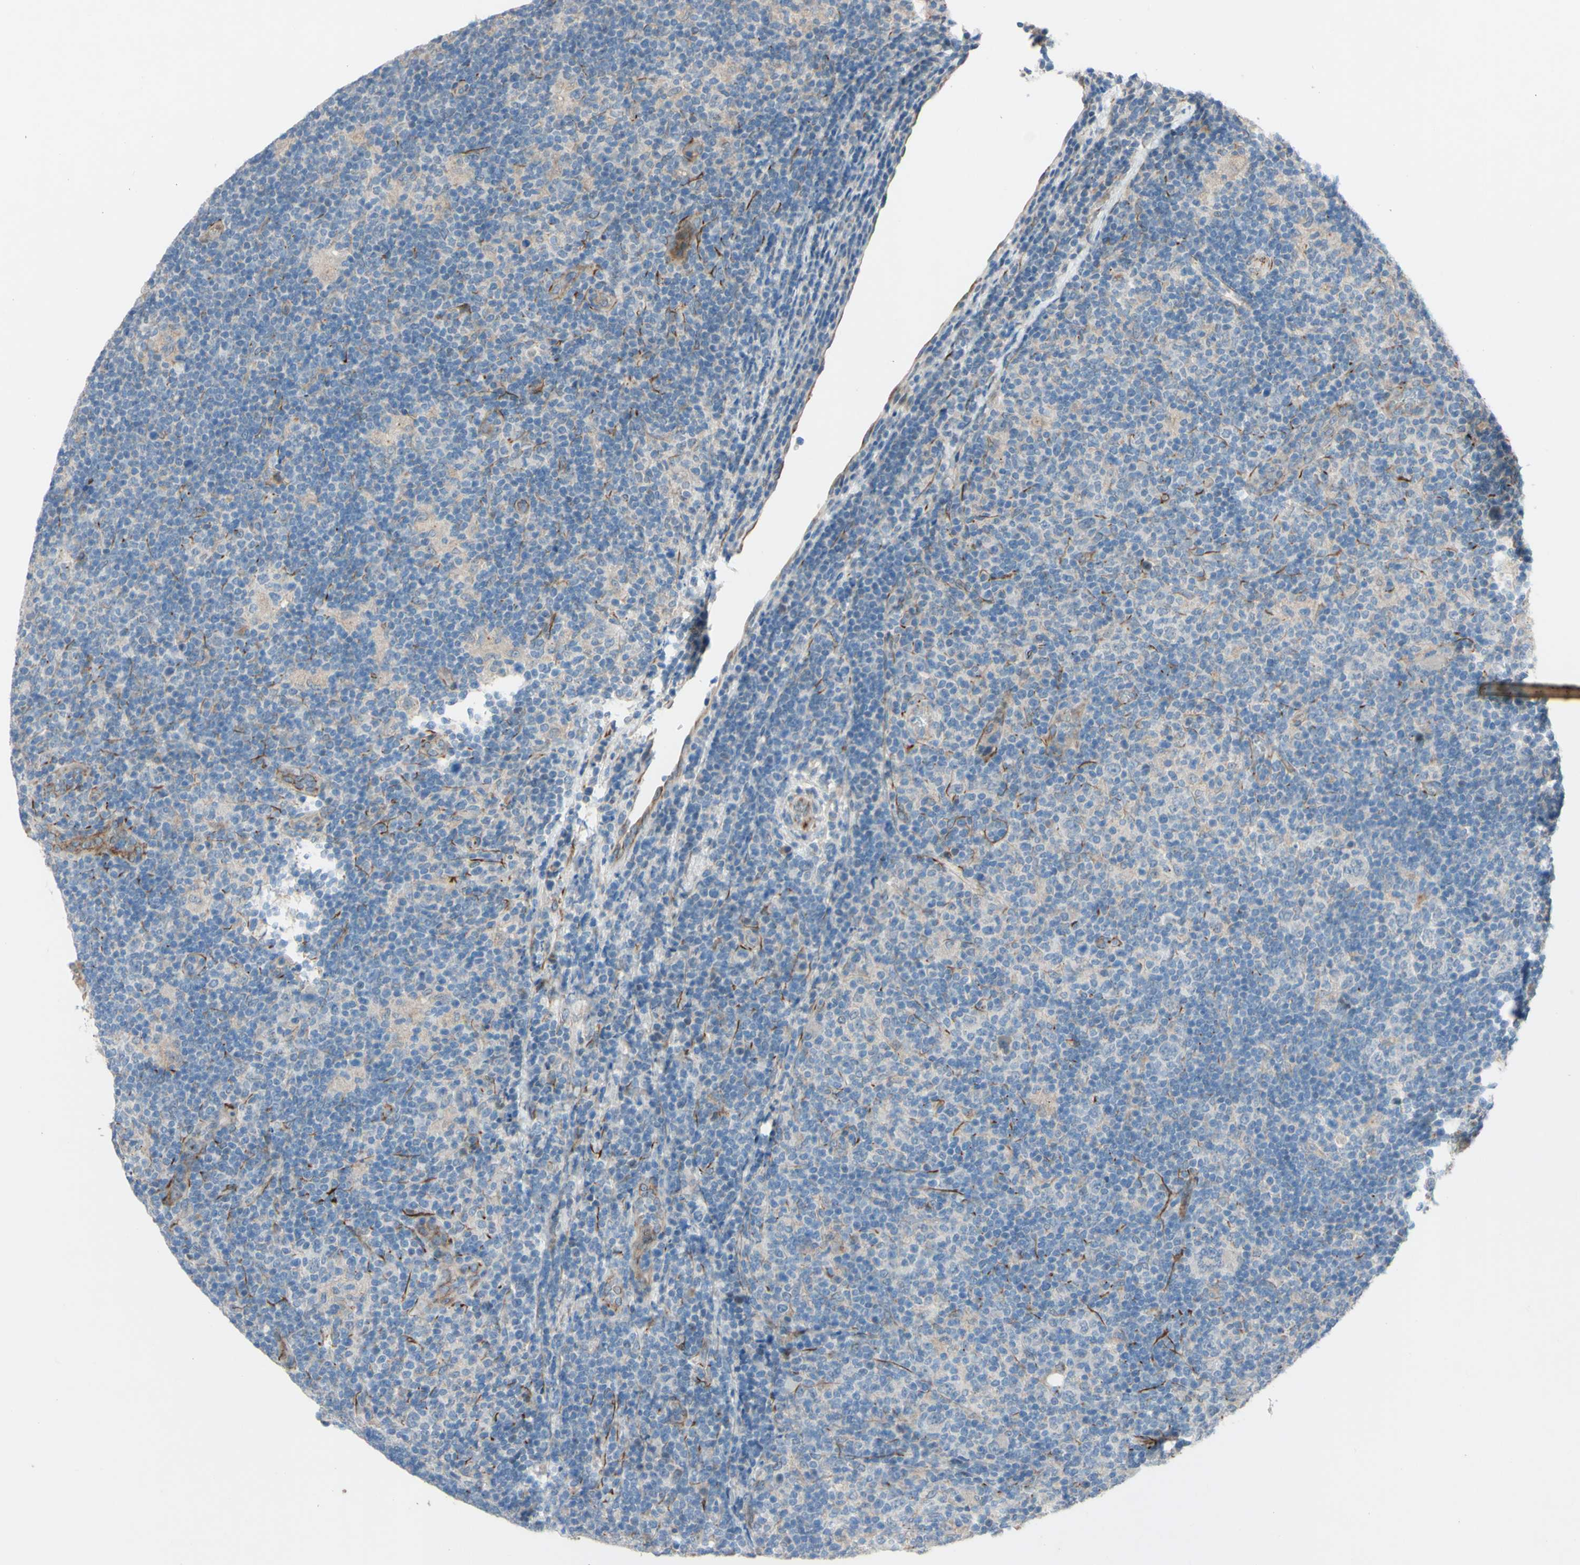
{"staining": {"intensity": "weak", "quantity": "<25%", "location": "cytoplasmic/membranous"}, "tissue": "lymphoma", "cell_type": "Tumor cells", "image_type": "cancer", "snomed": [{"axis": "morphology", "description": "Hodgkin's disease, NOS"}, {"axis": "topography", "description": "Lymph node"}], "caption": "There is no significant staining in tumor cells of Hodgkin's disease.", "gene": "CDCP1", "patient": {"sex": "female", "age": 57}}